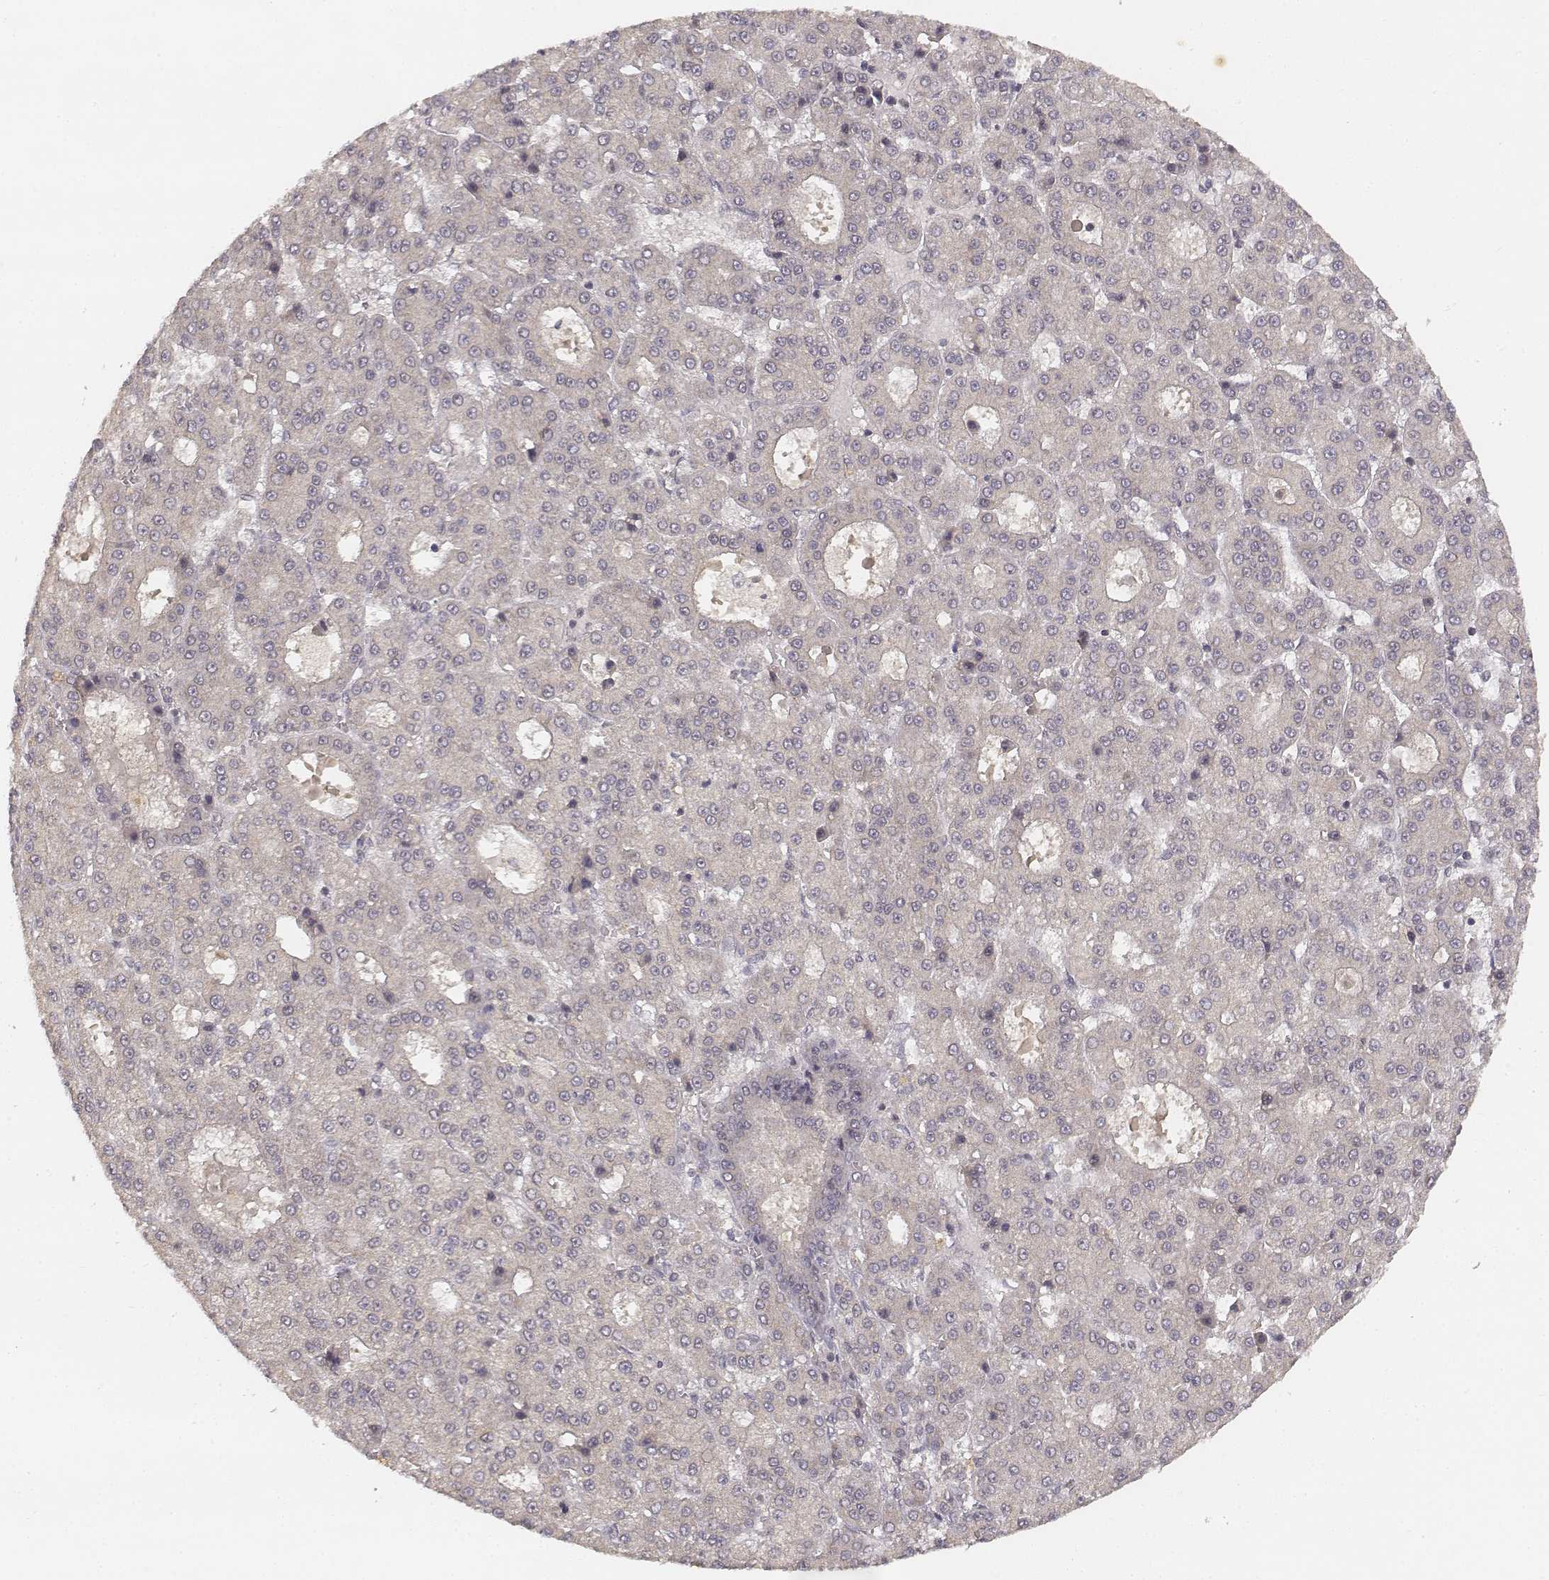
{"staining": {"intensity": "negative", "quantity": "none", "location": "none"}, "tissue": "liver cancer", "cell_type": "Tumor cells", "image_type": "cancer", "snomed": [{"axis": "morphology", "description": "Carcinoma, Hepatocellular, NOS"}, {"axis": "topography", "description": "Liver"}], "caption": "Tumor cells are negative for protein expression in human liver hepatocellular carcinoma.", "gene": "FANCD2", "patient": {"sex": "male", "age": 70}}